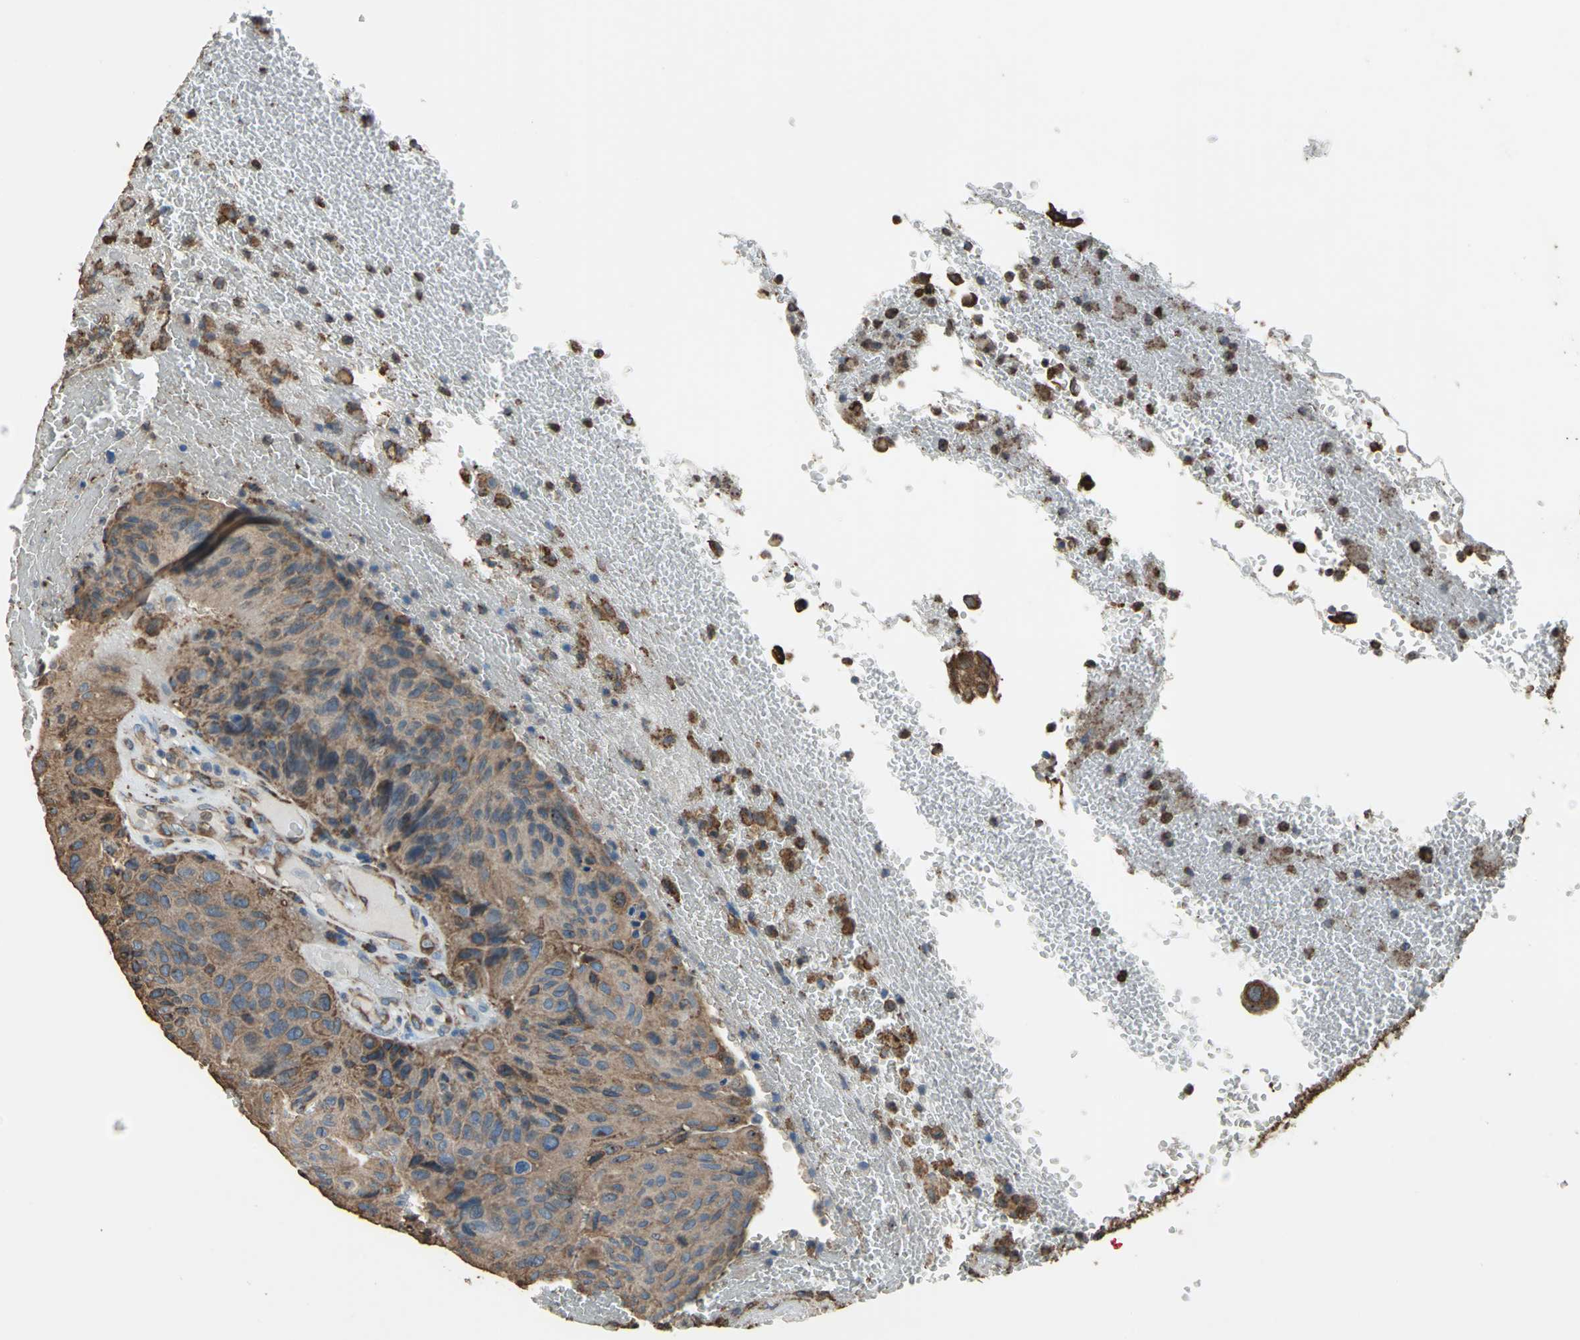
{"staining": {"intensity": "moderate", "quantity": ">75%", "location": "cytoplasmic/membranous"}, "tissue": "urothelial cancer", "cell_type": "Tumor cells", "image_type": "cancer", "snomed": [{"axis": "morphology", "description": "Urothelial carcinoma, High grade"}, {"axis": "topography", "description": "Urinary bladder"}], "caption": "Immunohistochemical staining of urothelial cancer demonstrates medium levels of moderate cytoplasmic/membranous staining in about >75% of tumor cells. (Stains: DAB (3,3'-diaminobenzidine) in brown, nuclei in blue, Microscopy: brightfield microscopy at high magnification).", "gene": "GPANK1", "patient": {"sex": "male", "age": 66}}